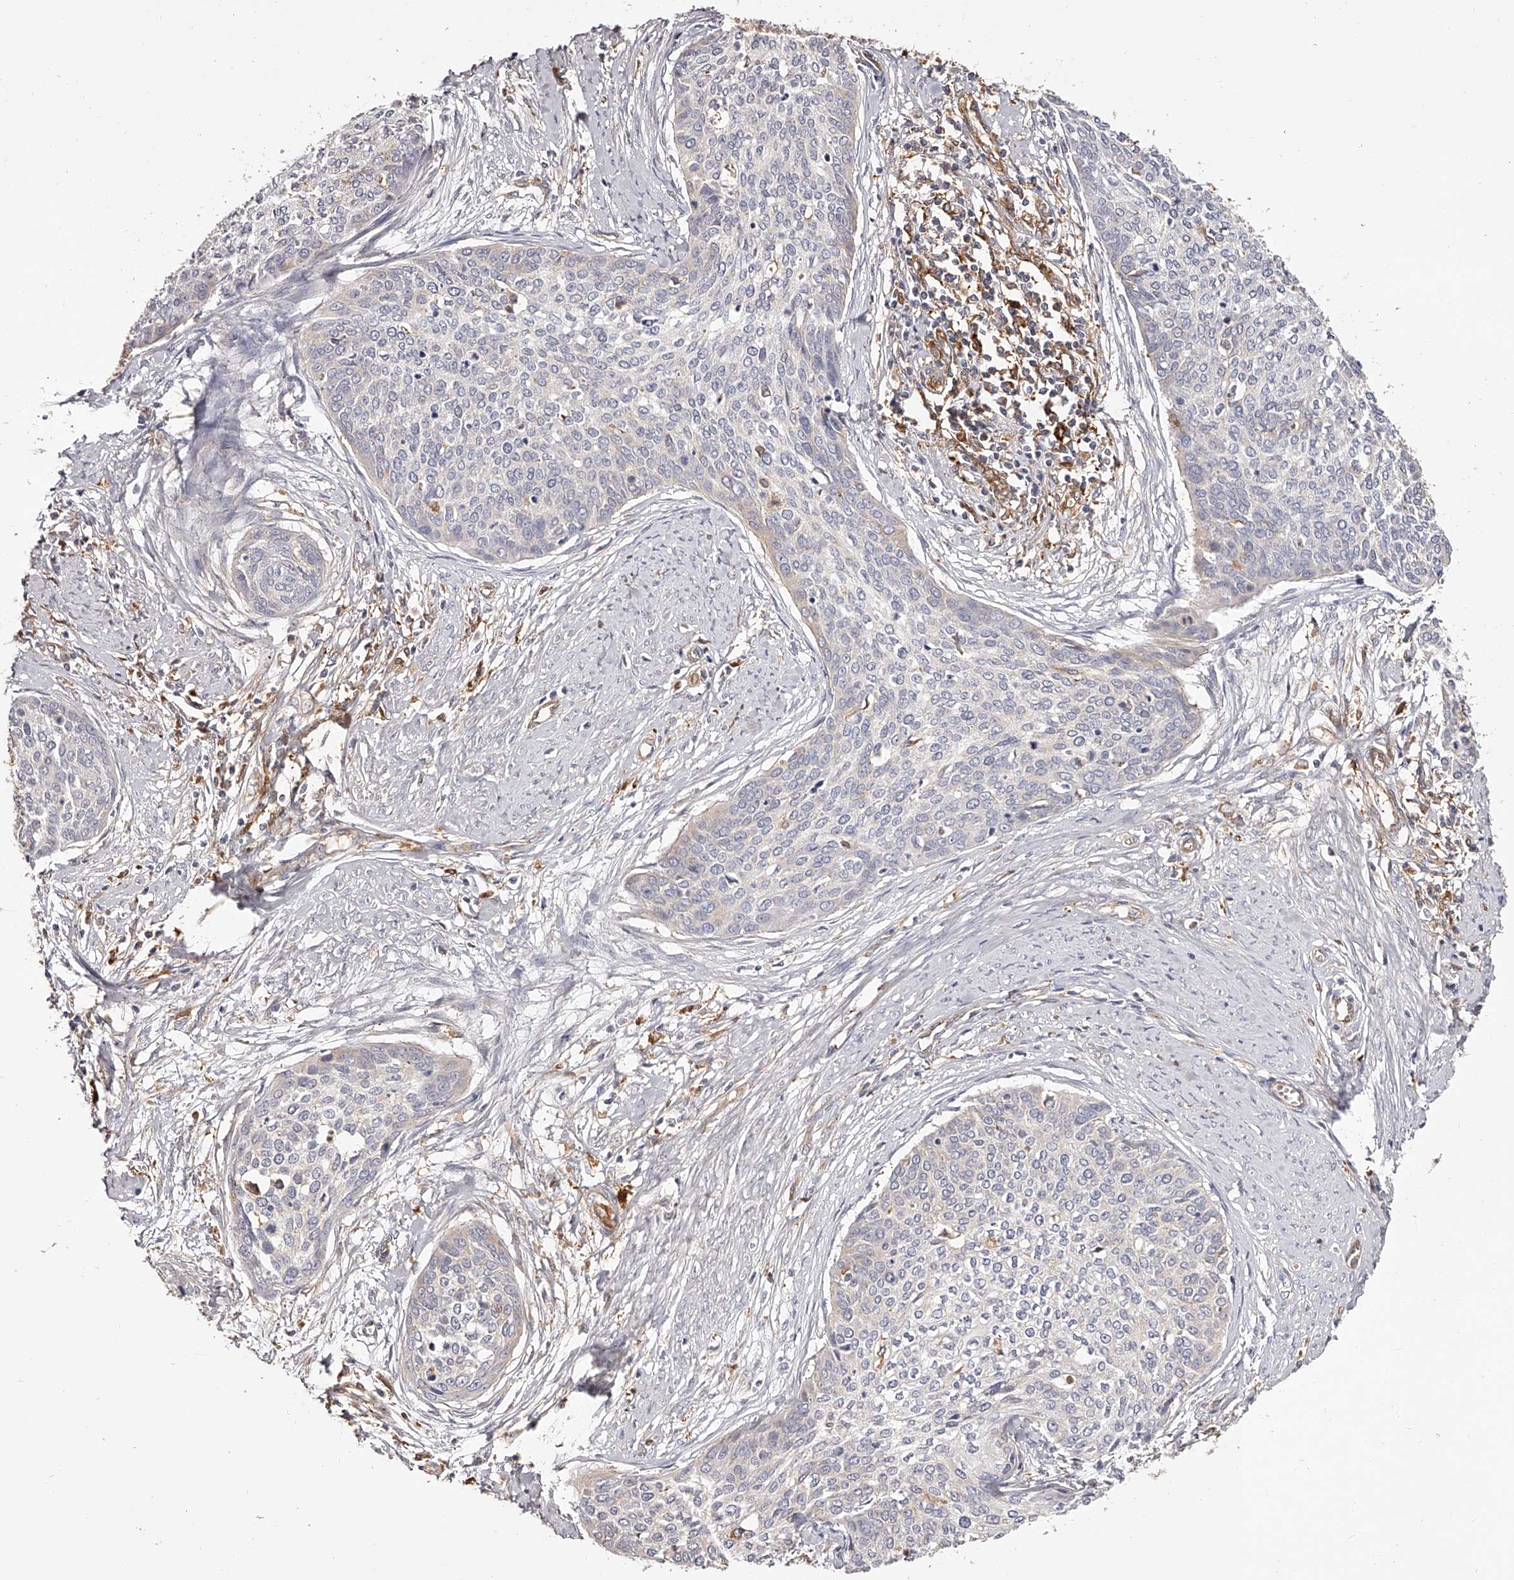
{"staining": {"intensity": "negative", "quantity": "none", "location": "none"}, "tissue": "cervical cancer", "cell_type": "Tumor cells", "image_type": "cancer", "snomed": [{"axis": "morphology", "description": "Squamous cell carcinoma, NOS"}, {"axis": "topography", "description": "Cervix"}], "caption": "Immunohistochemical staining of human squamous cell carcinoma (cervical) exhibits no significant positivity in tumor cells.", "gene": "LAP3", "patient": {"sex": "female", "age": 37}}